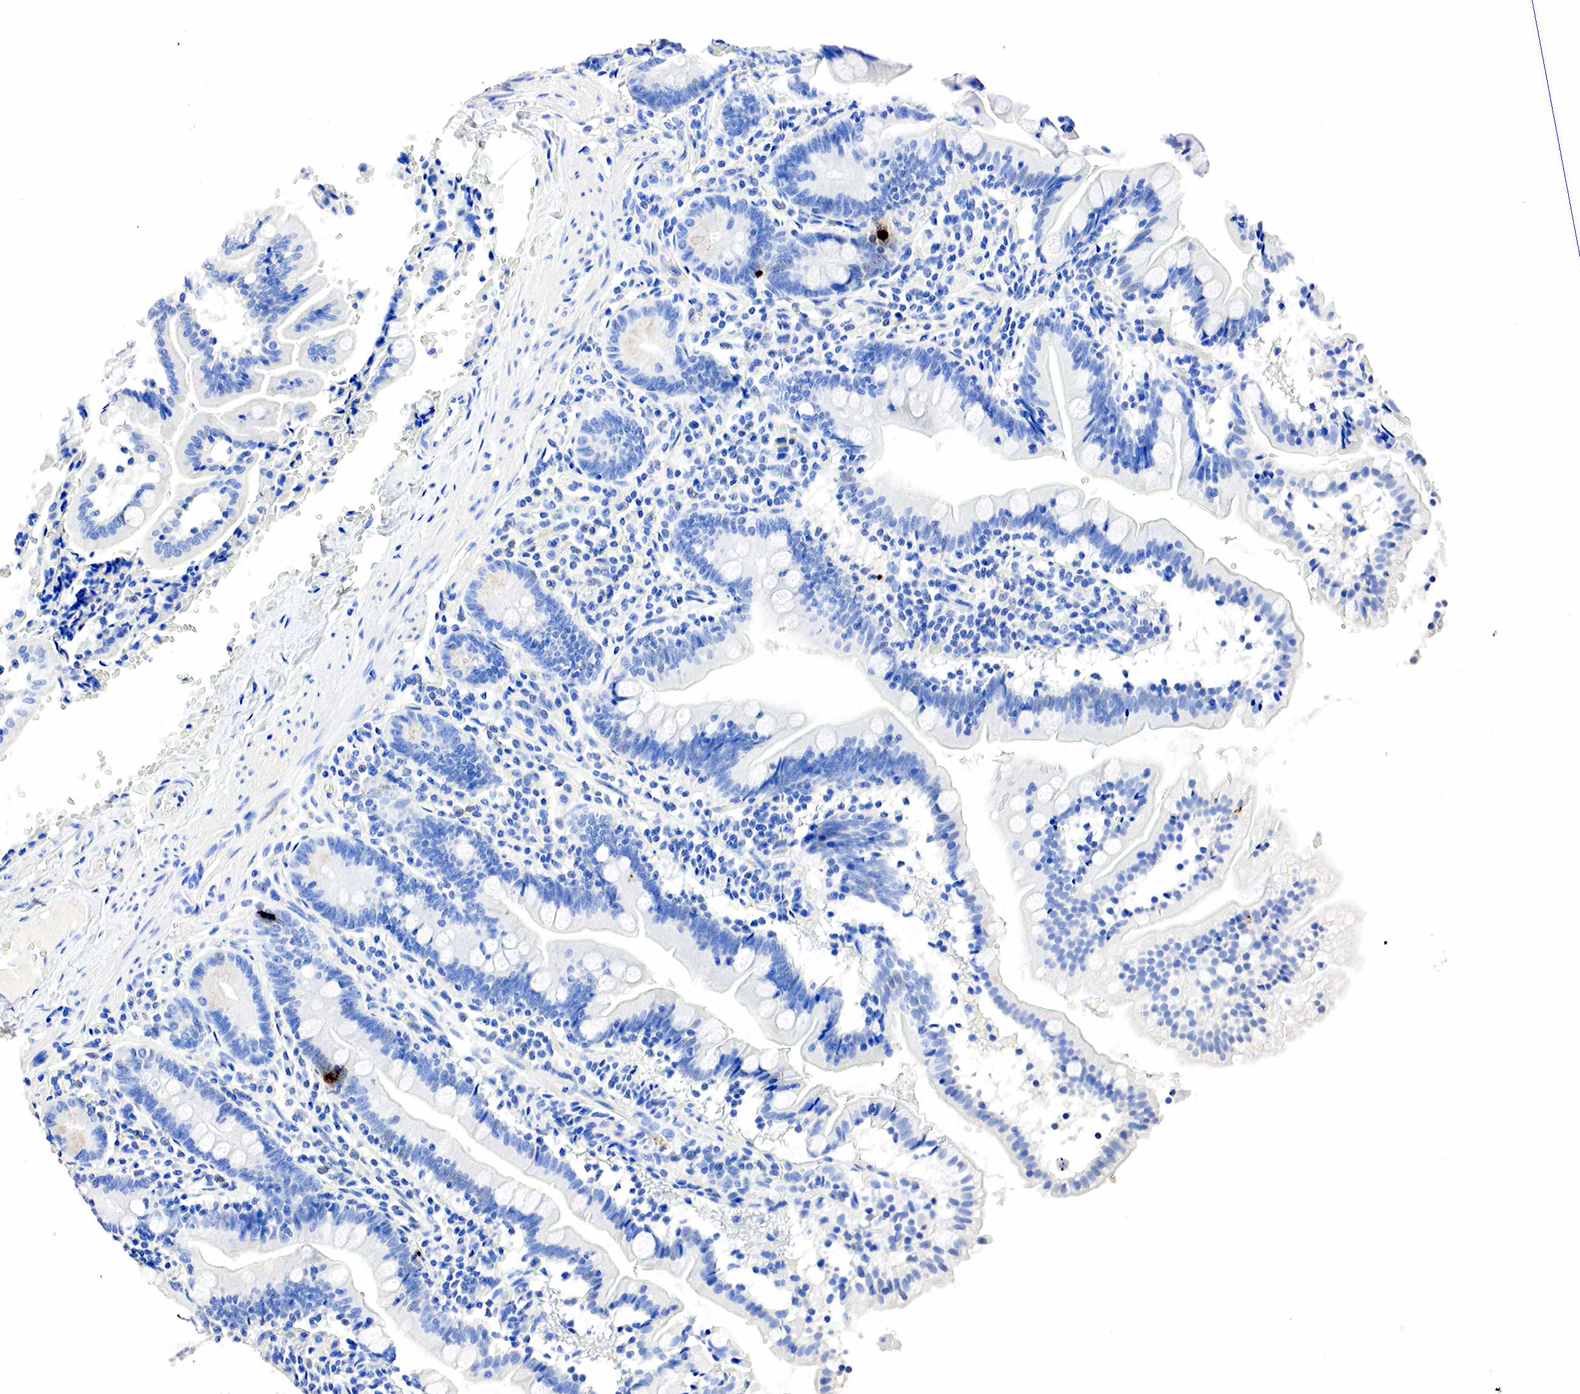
{"staining": {"intensity": "strong", "quantity": "<25%", "location": "cytoplasmic/membranous,nuclear"}, "tissue": "small intestine", "cell_type": "Glandular cells", "image_type": "normal", "snomed": [{"axis": "morphology", "description": "Normal tissue, NOS"}, {"axis": "topography", "description": "Small intestine"}], "caption": "An image showing strong cytoplasmic/membranous,nuclear staining in about <25% of glandular cells in benign small intestine, as visualized by brown immunohistochemical staining.", "gene": "SST", "patient": {"sex": "female", "age": 69}}